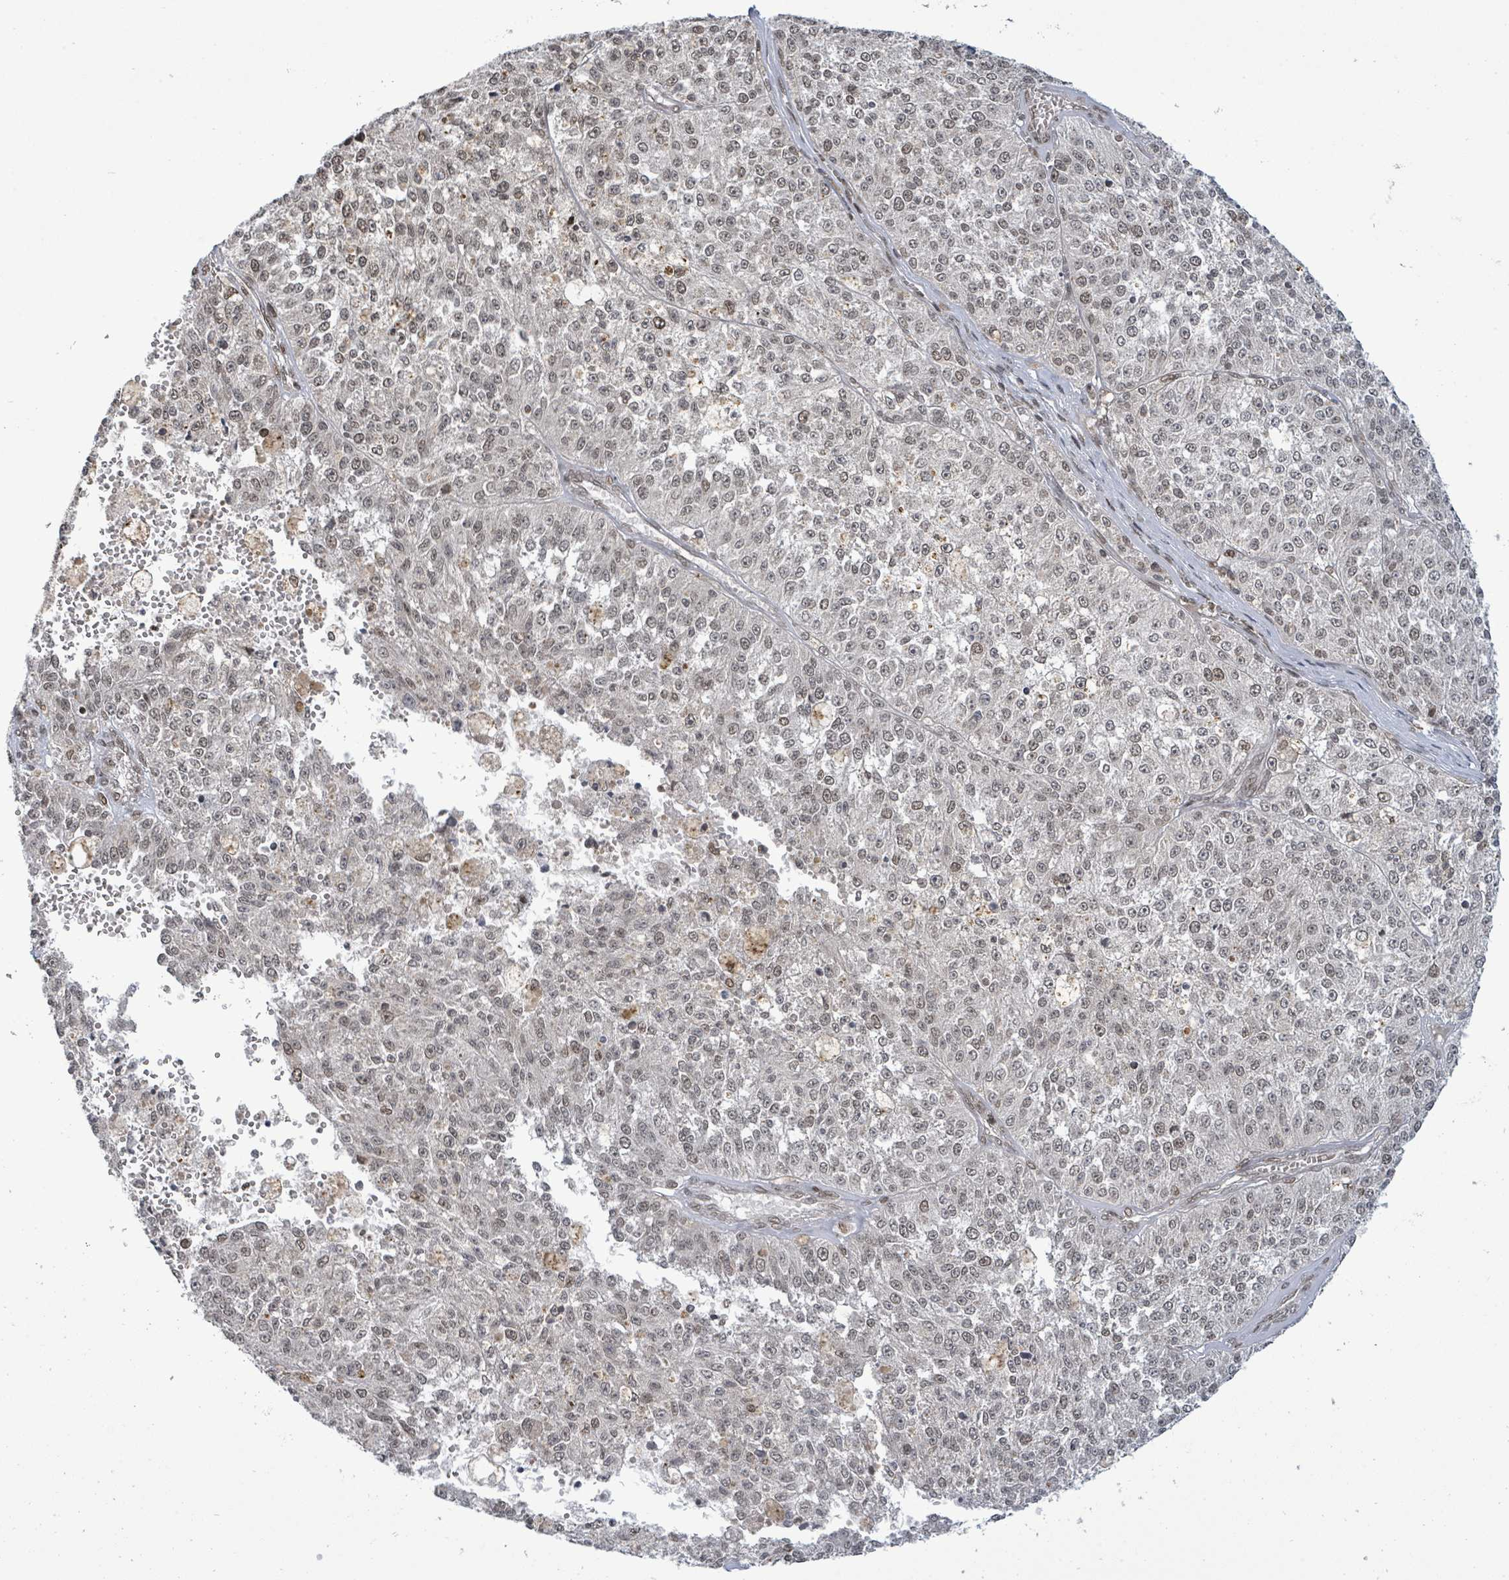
{"staining": {"intensity": "weak", "quantity": "25%-75%", "location": "nuclear"}, "tissue": "melanoma", "cell_type": "Tumor cells", "image_type": "cancer", "snomed": [{"axis": "morphology", "description": "Malignant melanoma, NOS"}, {"axis": "topography", "description": "Skin"}], "caption": "Melanoma was stained to show a protein in brown. There is low levels of weak nuclear staining in approximately 25%-75% of tumor cells.", "gene": "SBF2", "patient": {"sex": "female", "age": 64}}